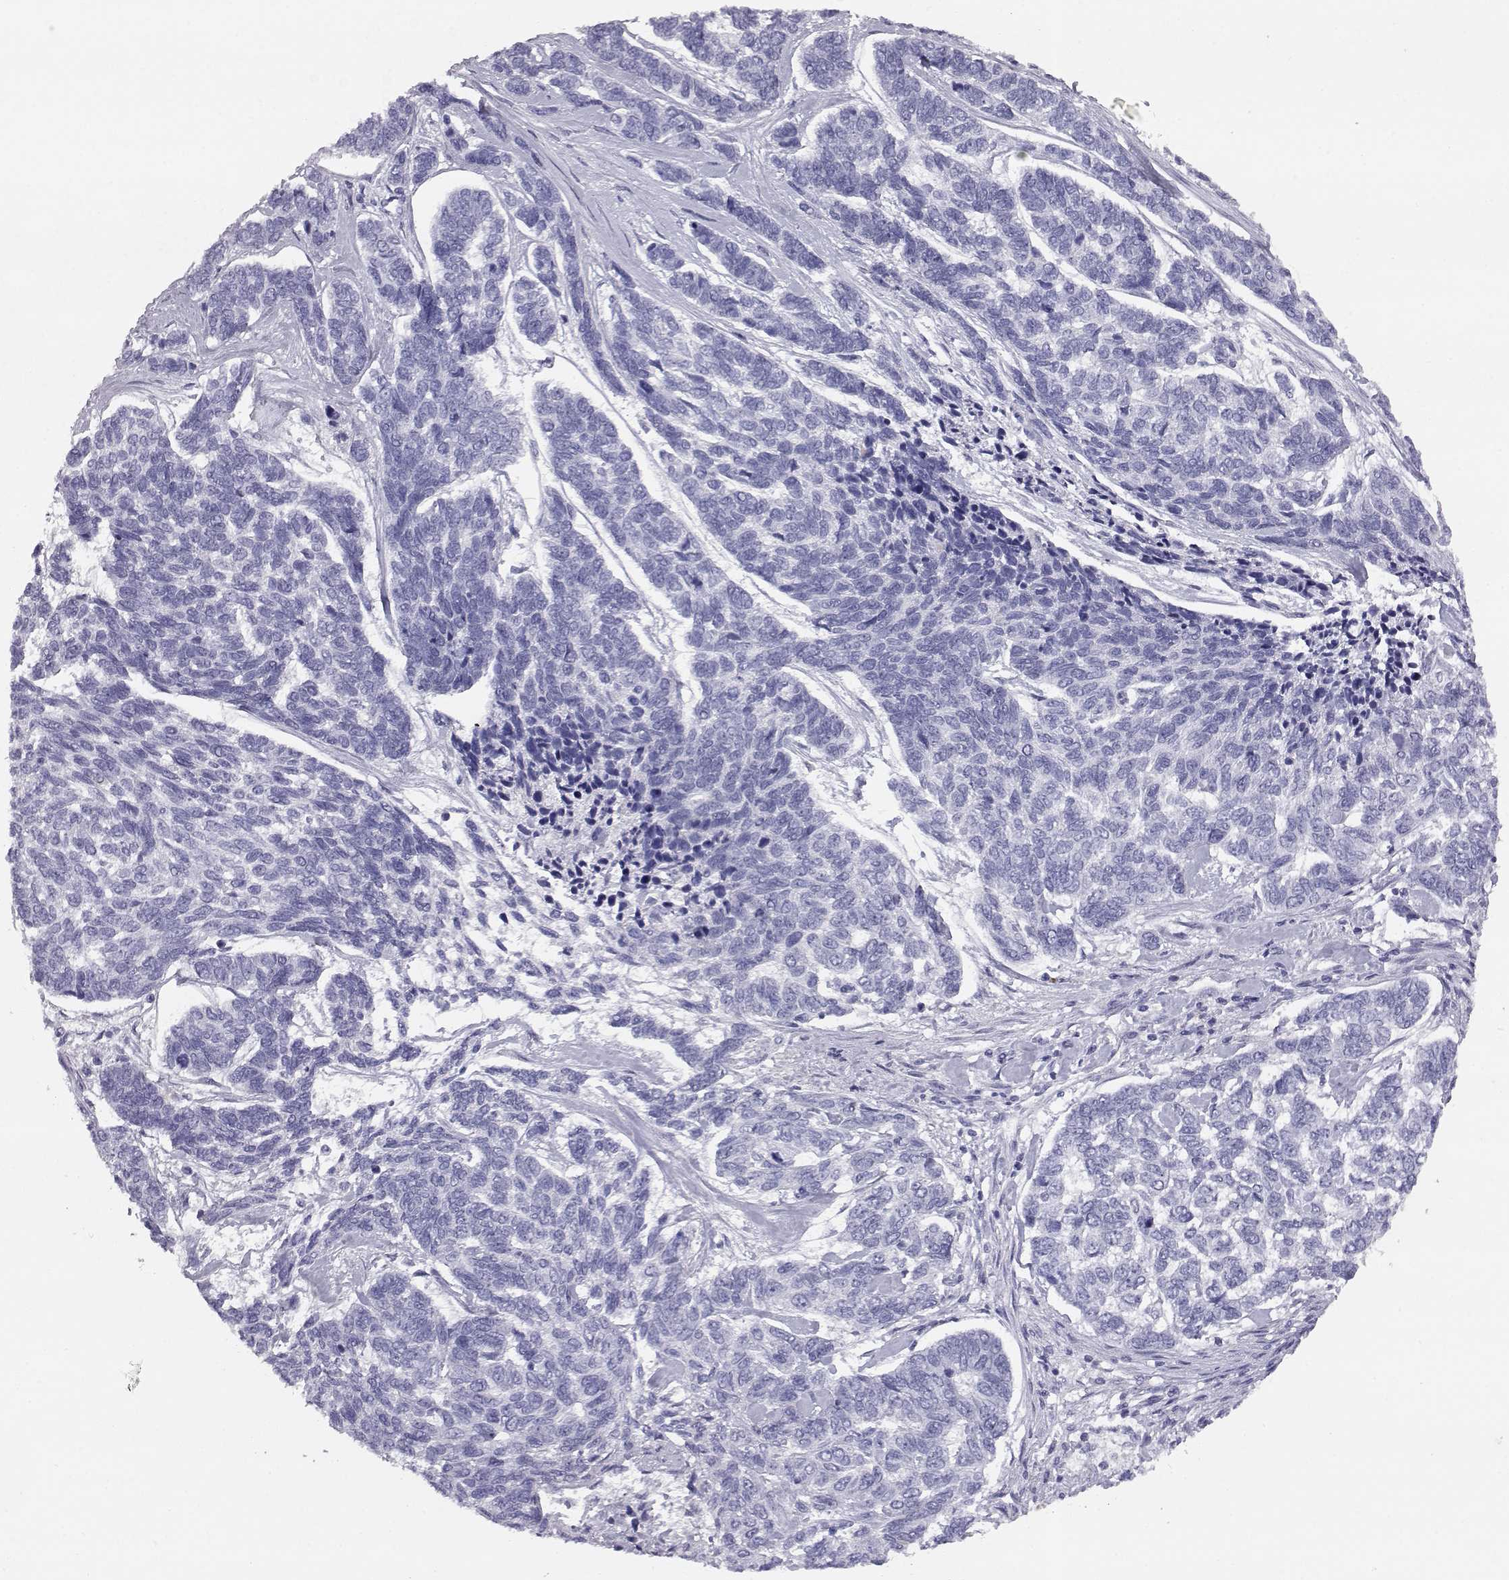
{"staining": {"intensity": "negative", "quantity": "none", "location": "none"}, "tissue": "skin cancer", "cell_type": "Tumor cells", "image_type": "cancer", "snomed": [{"axis": "morphology", "description": "Basal cell carcinoma"}, {"axis": "topography", "description": "Skin"}], "caption": "Tumor cells are negative for brown protein staining in skin cancer.", "gene": "ITLN2", "patient": {"sex": "female", "age": 65}}